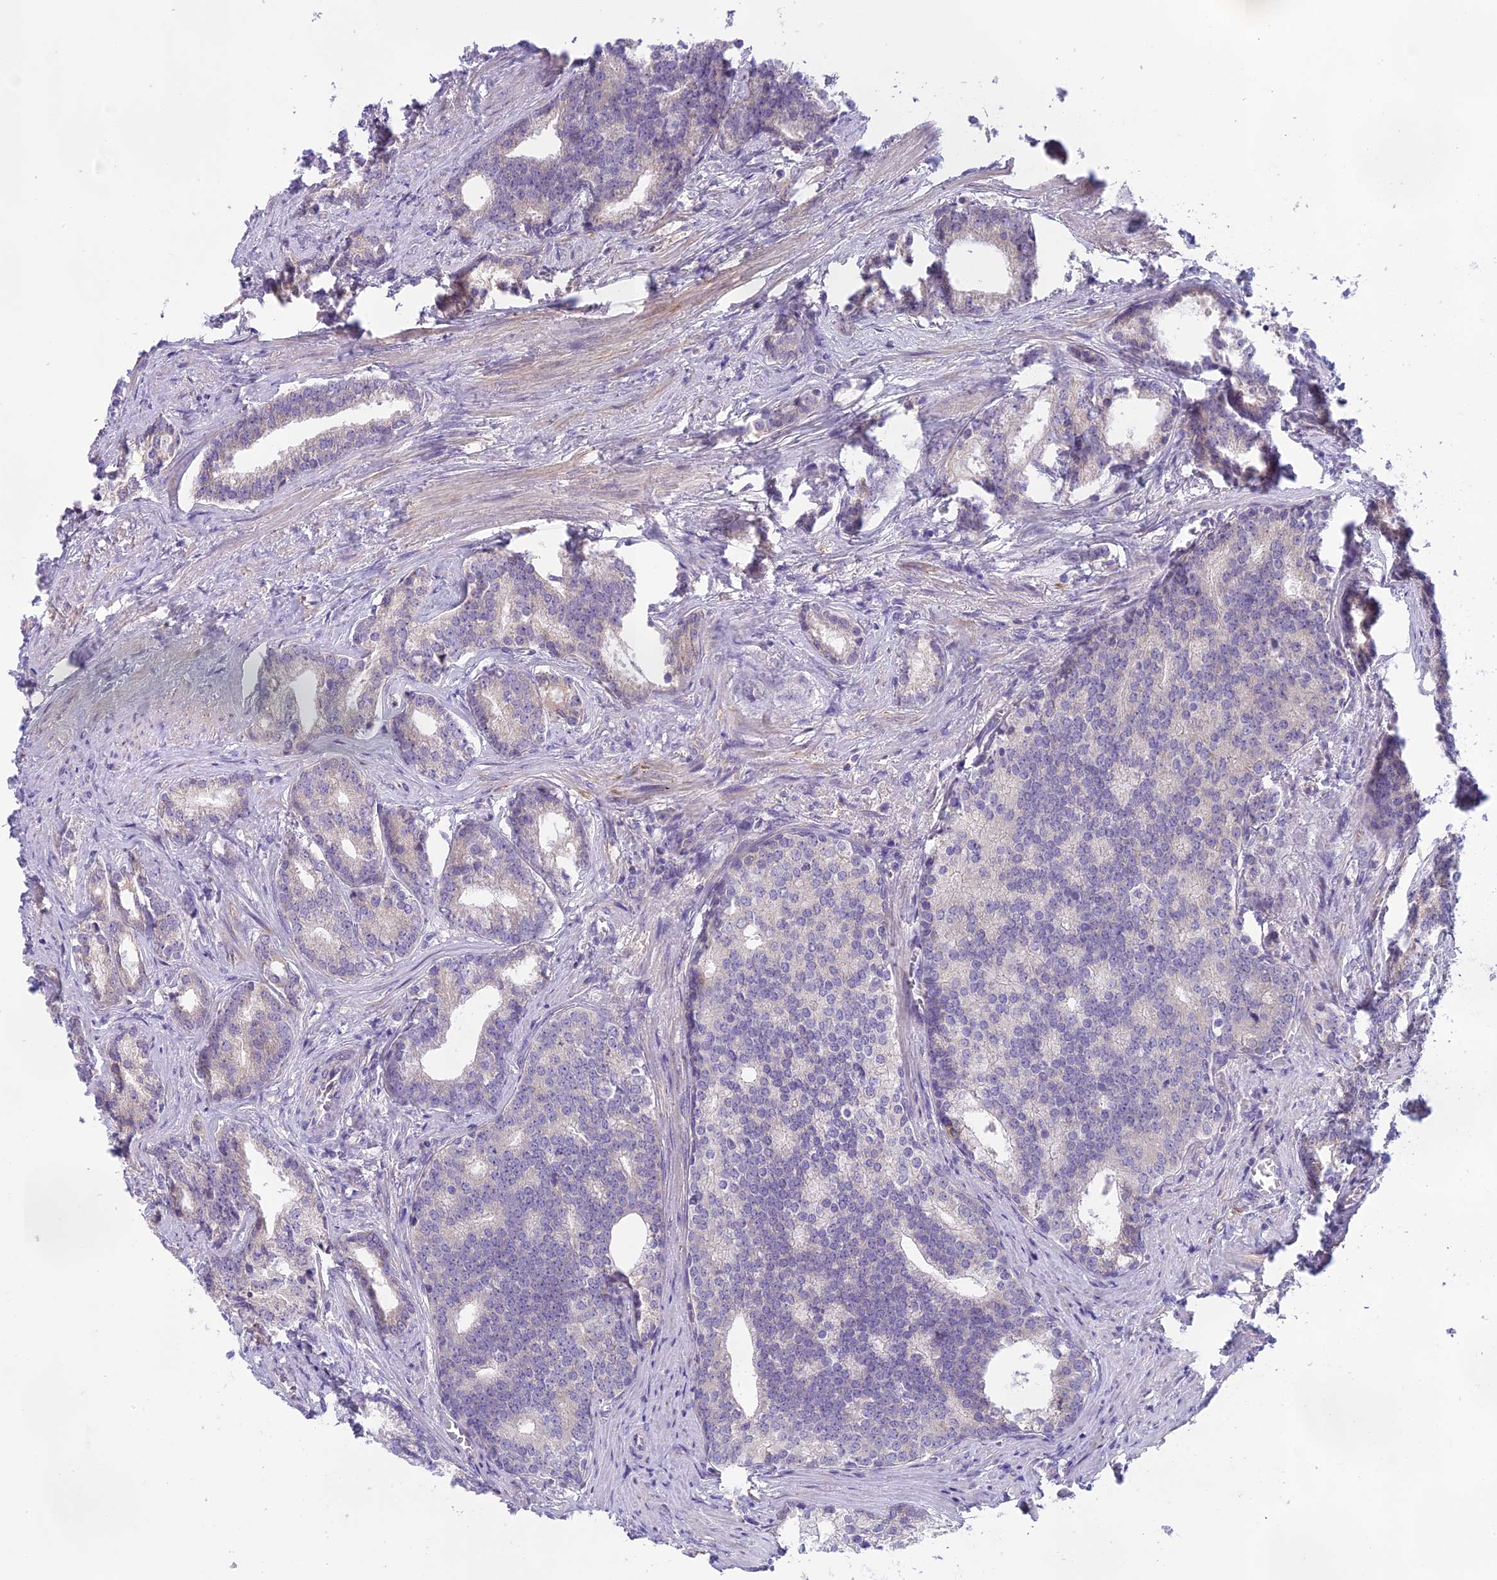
{"staining": {"intensity": "negative", "quantity": "none", "location": "none"}, "tissue": "prostate cancer", "cell_type": "Tumor cells", "image_type": "cancer", "snomed": [{"axis": "morphology", "description": "Adenocarcinoma, Low grade"}, {"axis": "topography", "description": "Prostate"}], "caption": "High power microscopy histopathology image of an immunohistochemistry image of low-grade adenocarcinoma (prostate), revealing no significant expression in tumor cells.", "gene": "ARHGEF37", "patient": {"sex": "male", "age": 71}}